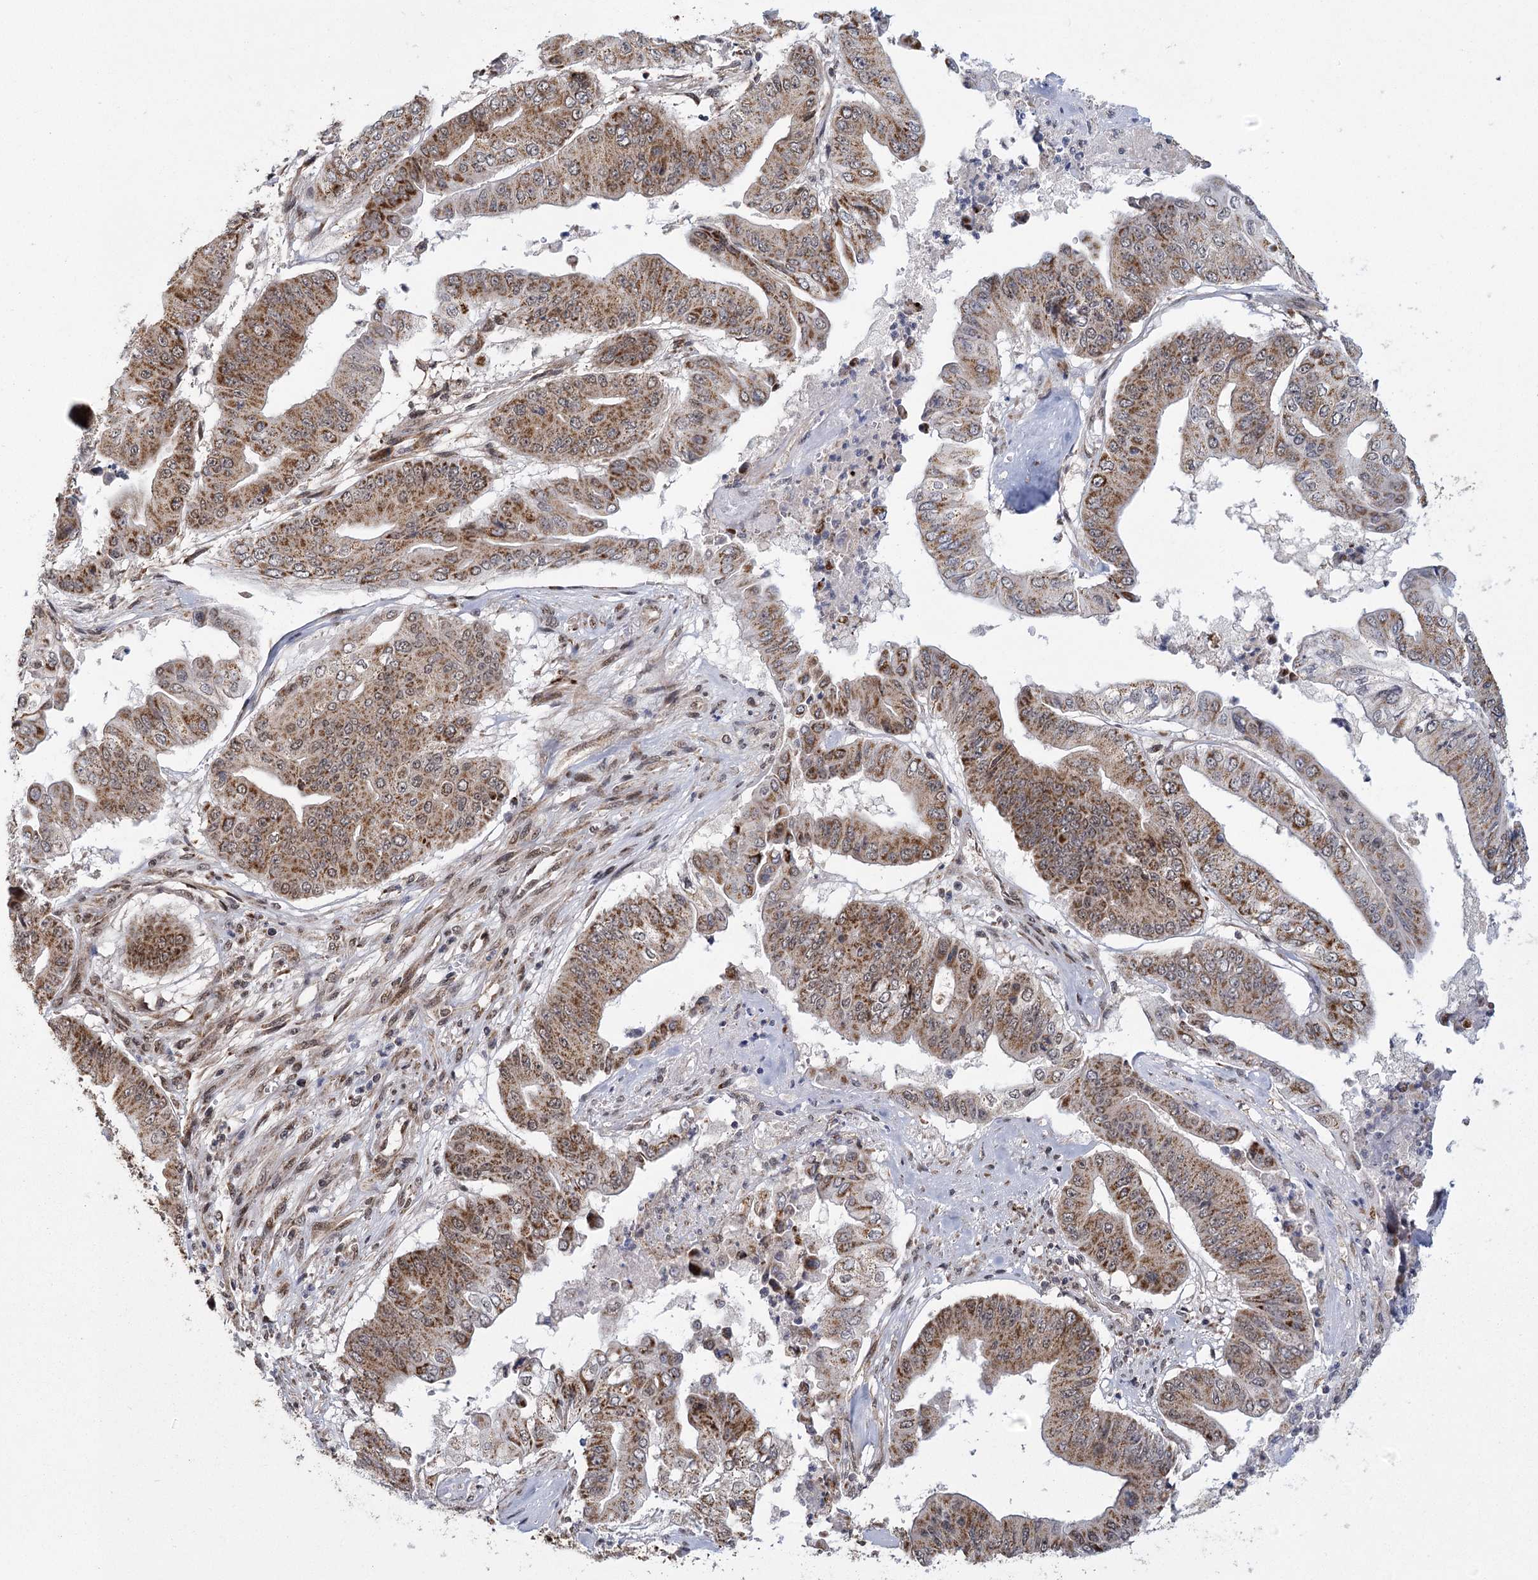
{"staining": {"intensity": "moderate", "quantity": ">75%", "location": "cytoplasmic/membranous"}, "tissue": "pancreatic cancer", "cell_type": "Tumor cells", "image_type": "cancer", "snomed": [{"axis": "morphology", "description": "Adenocarcinoma, NOS"}, {"axis": "topography", "description": "Pancreas"}], "caption": "IHC (DAB (3,3'-diaminobenzidine)) staining of human pancreatic adenocarcinoma reveals moderate cytoplasmic/membranous protein staining in about >75% of tumor cells. (IHC, brightfield microscopy, high magnification).", "gene": "ZCCHC24", "patient": {"sex": "female", "age": 77}}